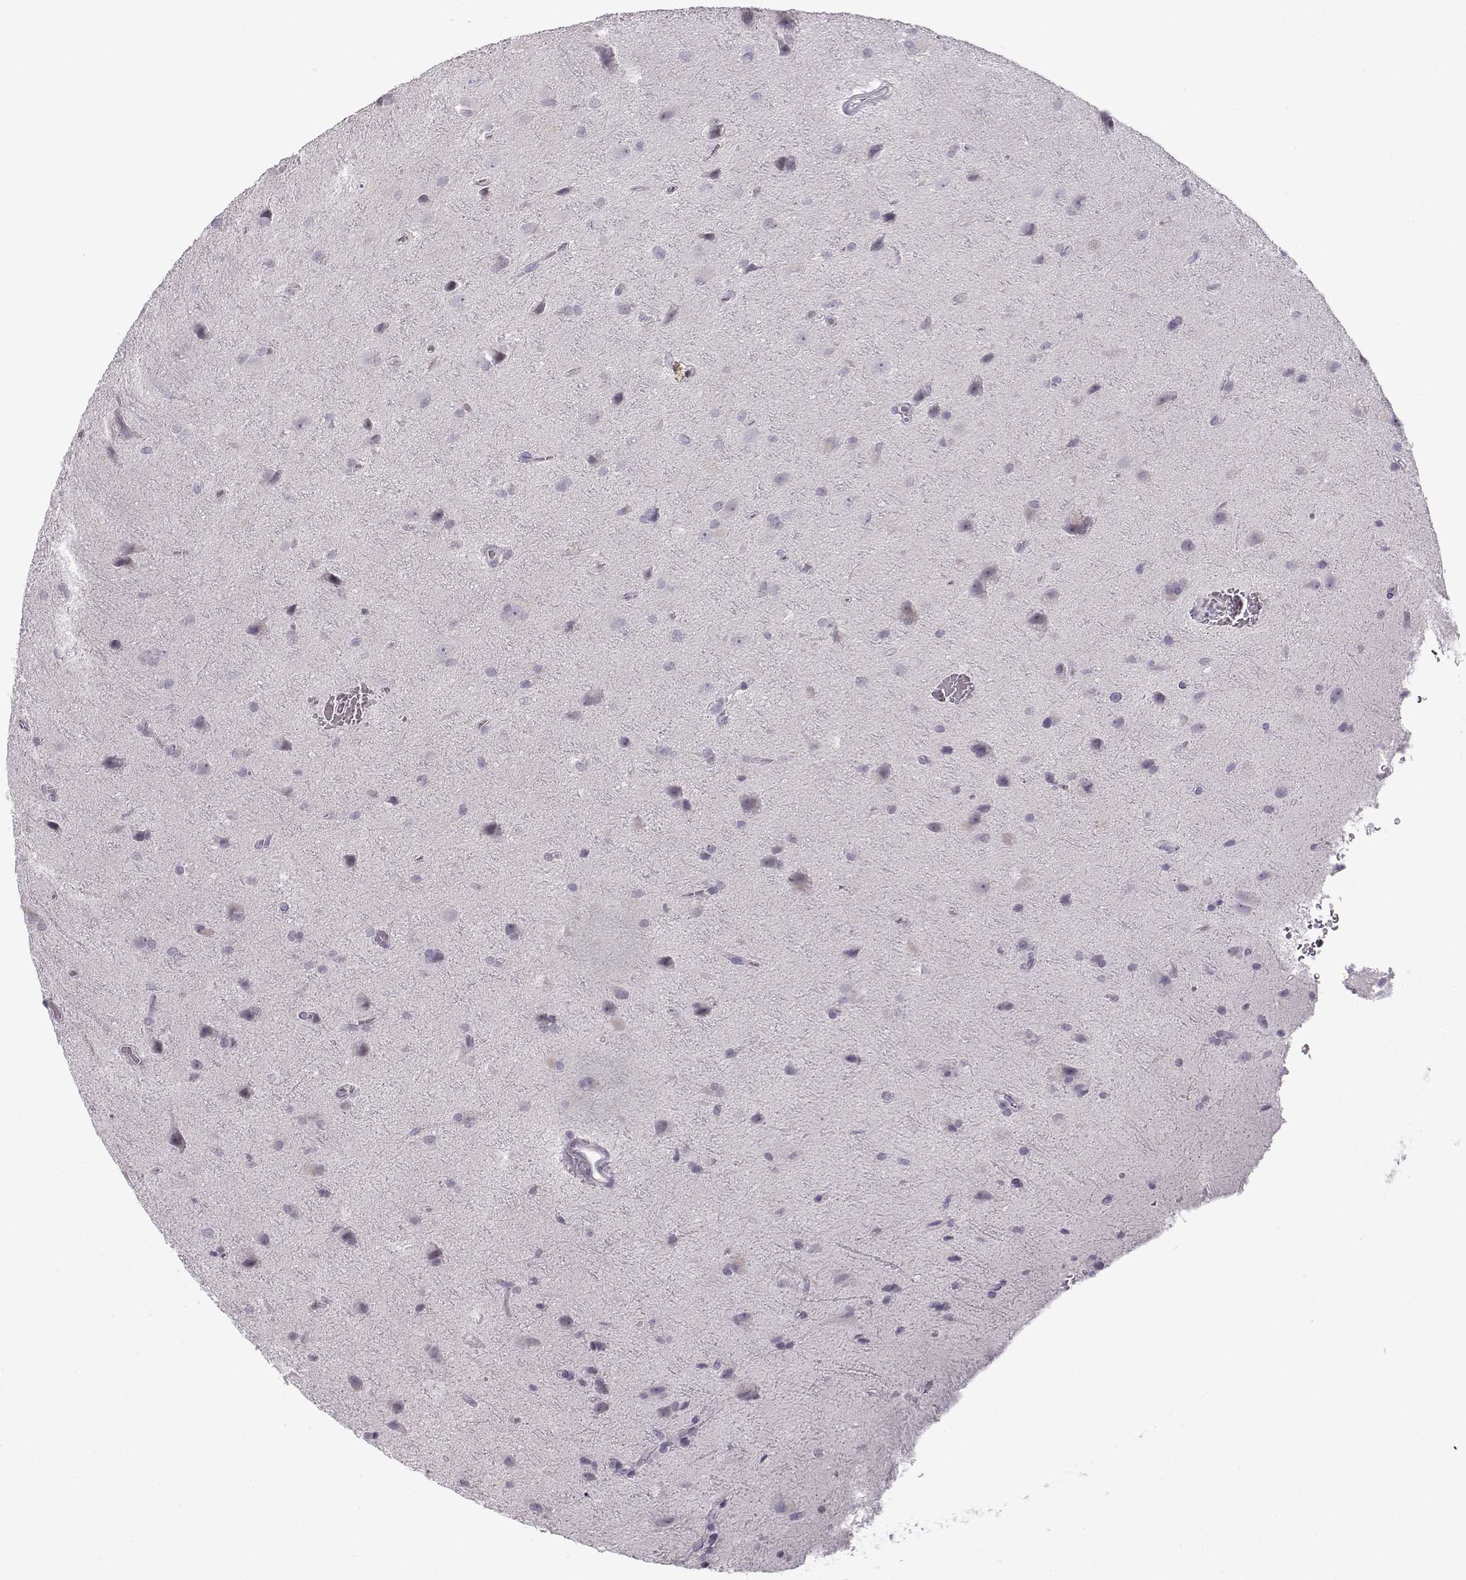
{"staining": {"intensity": "negative", "quantity": "none", "location": "none"}, "tissue": "glioma", "cell_type": "Tumor cells", "image_type": "cancer", "snomed": [{"axis": "morphology", "description": "Glioma, malignant, Low grade"}, {"axis": "topography", "description": "Brain"}], "caption": "IHC of malignant glioma (low-grade) shows no expression in tumor cells.", "gene": "TEX55", "patient": {"sex": "male", "age": 58}}